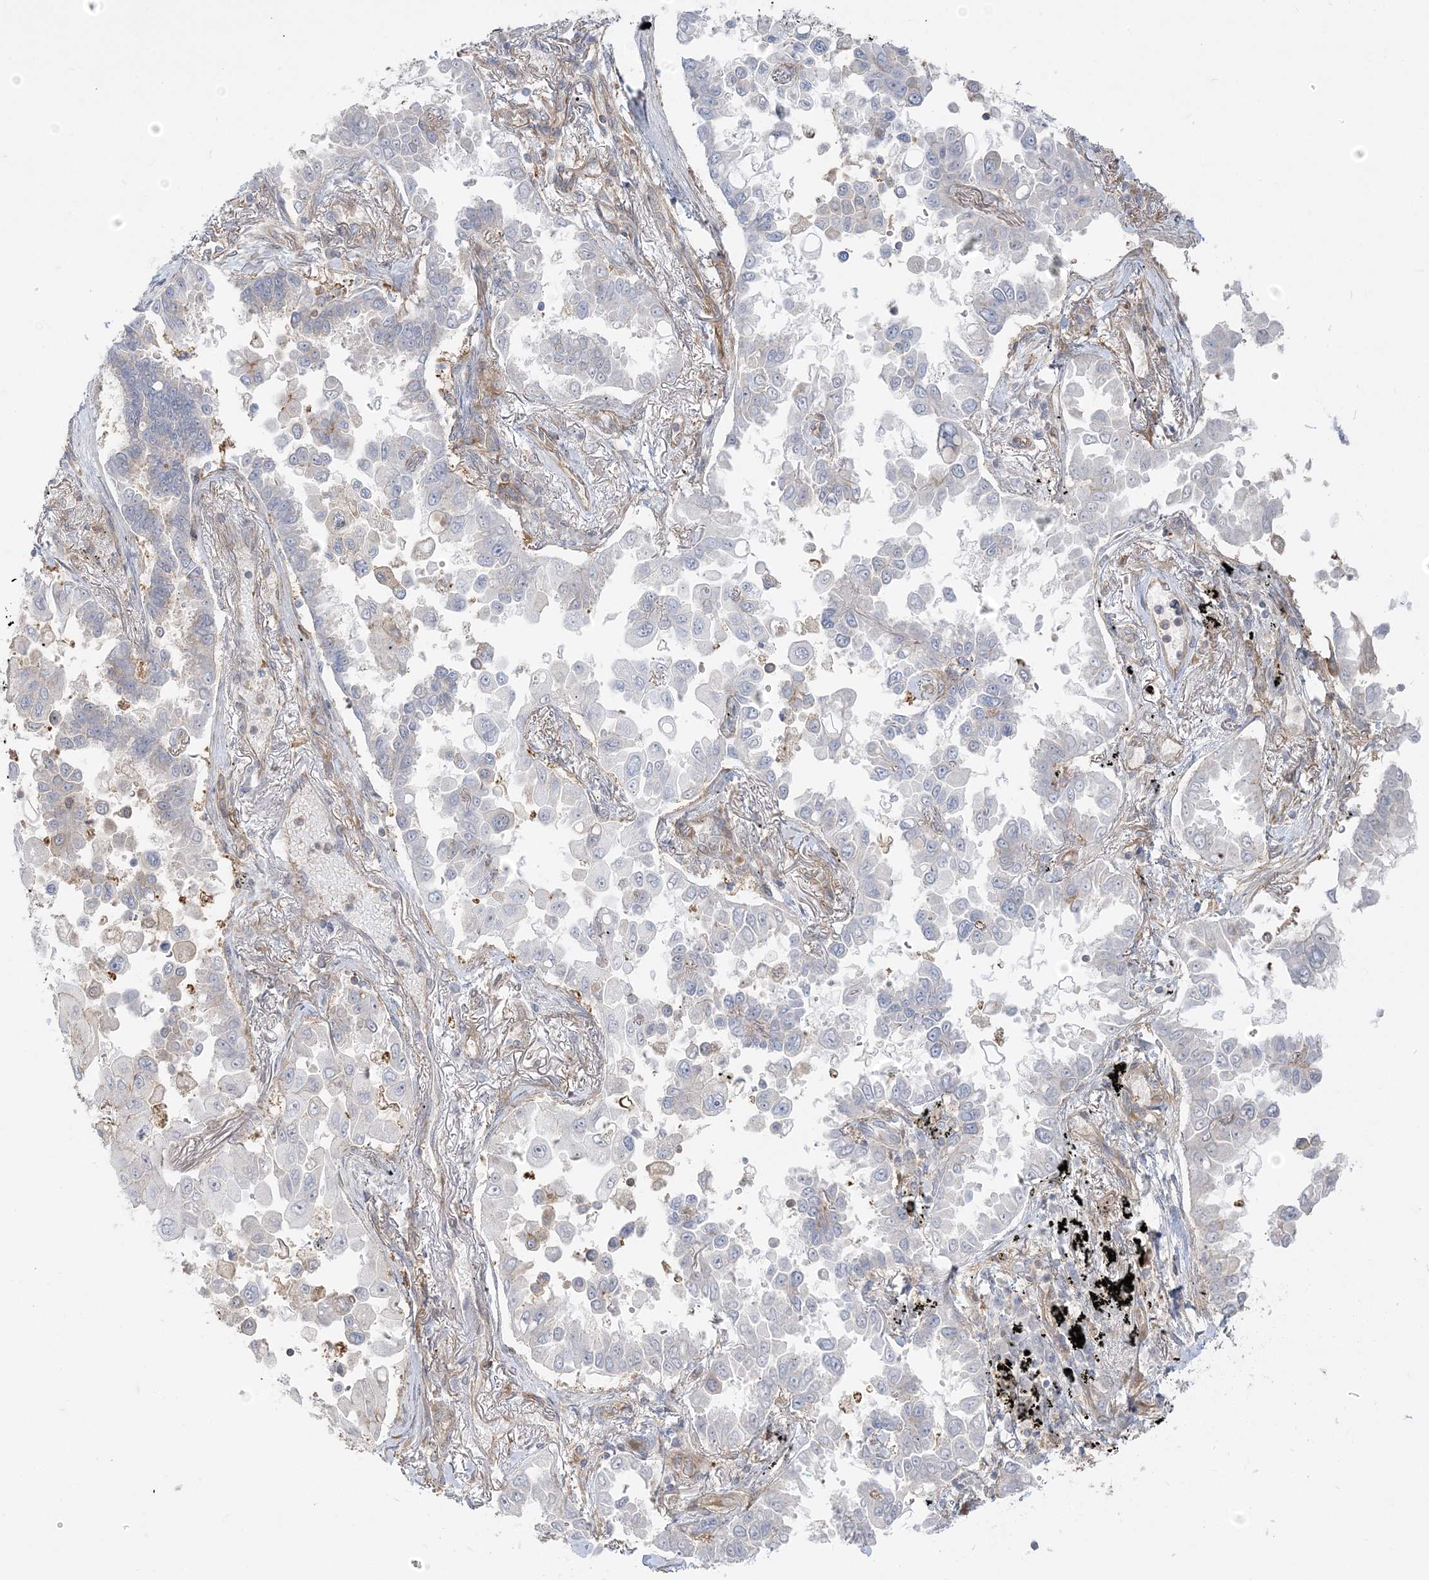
{"staining": {"intensity": "negative", "quantity": "none", "location": "none"}, "tissue": "lung cancer", "cell_type": "Tumor cells", "image_type": "cancer", "snomed": [{"axis": "morphology", "description": "Adenocarcinoma, NOS"}, {"axis": "topography", "description": "Lung"}], "caption": "The histopathology image exhibits no significant positivity in tumor cells of lung adenocarcinoma.", "gene": "STAM", "patient": {"sex": "female", "age": 67}}